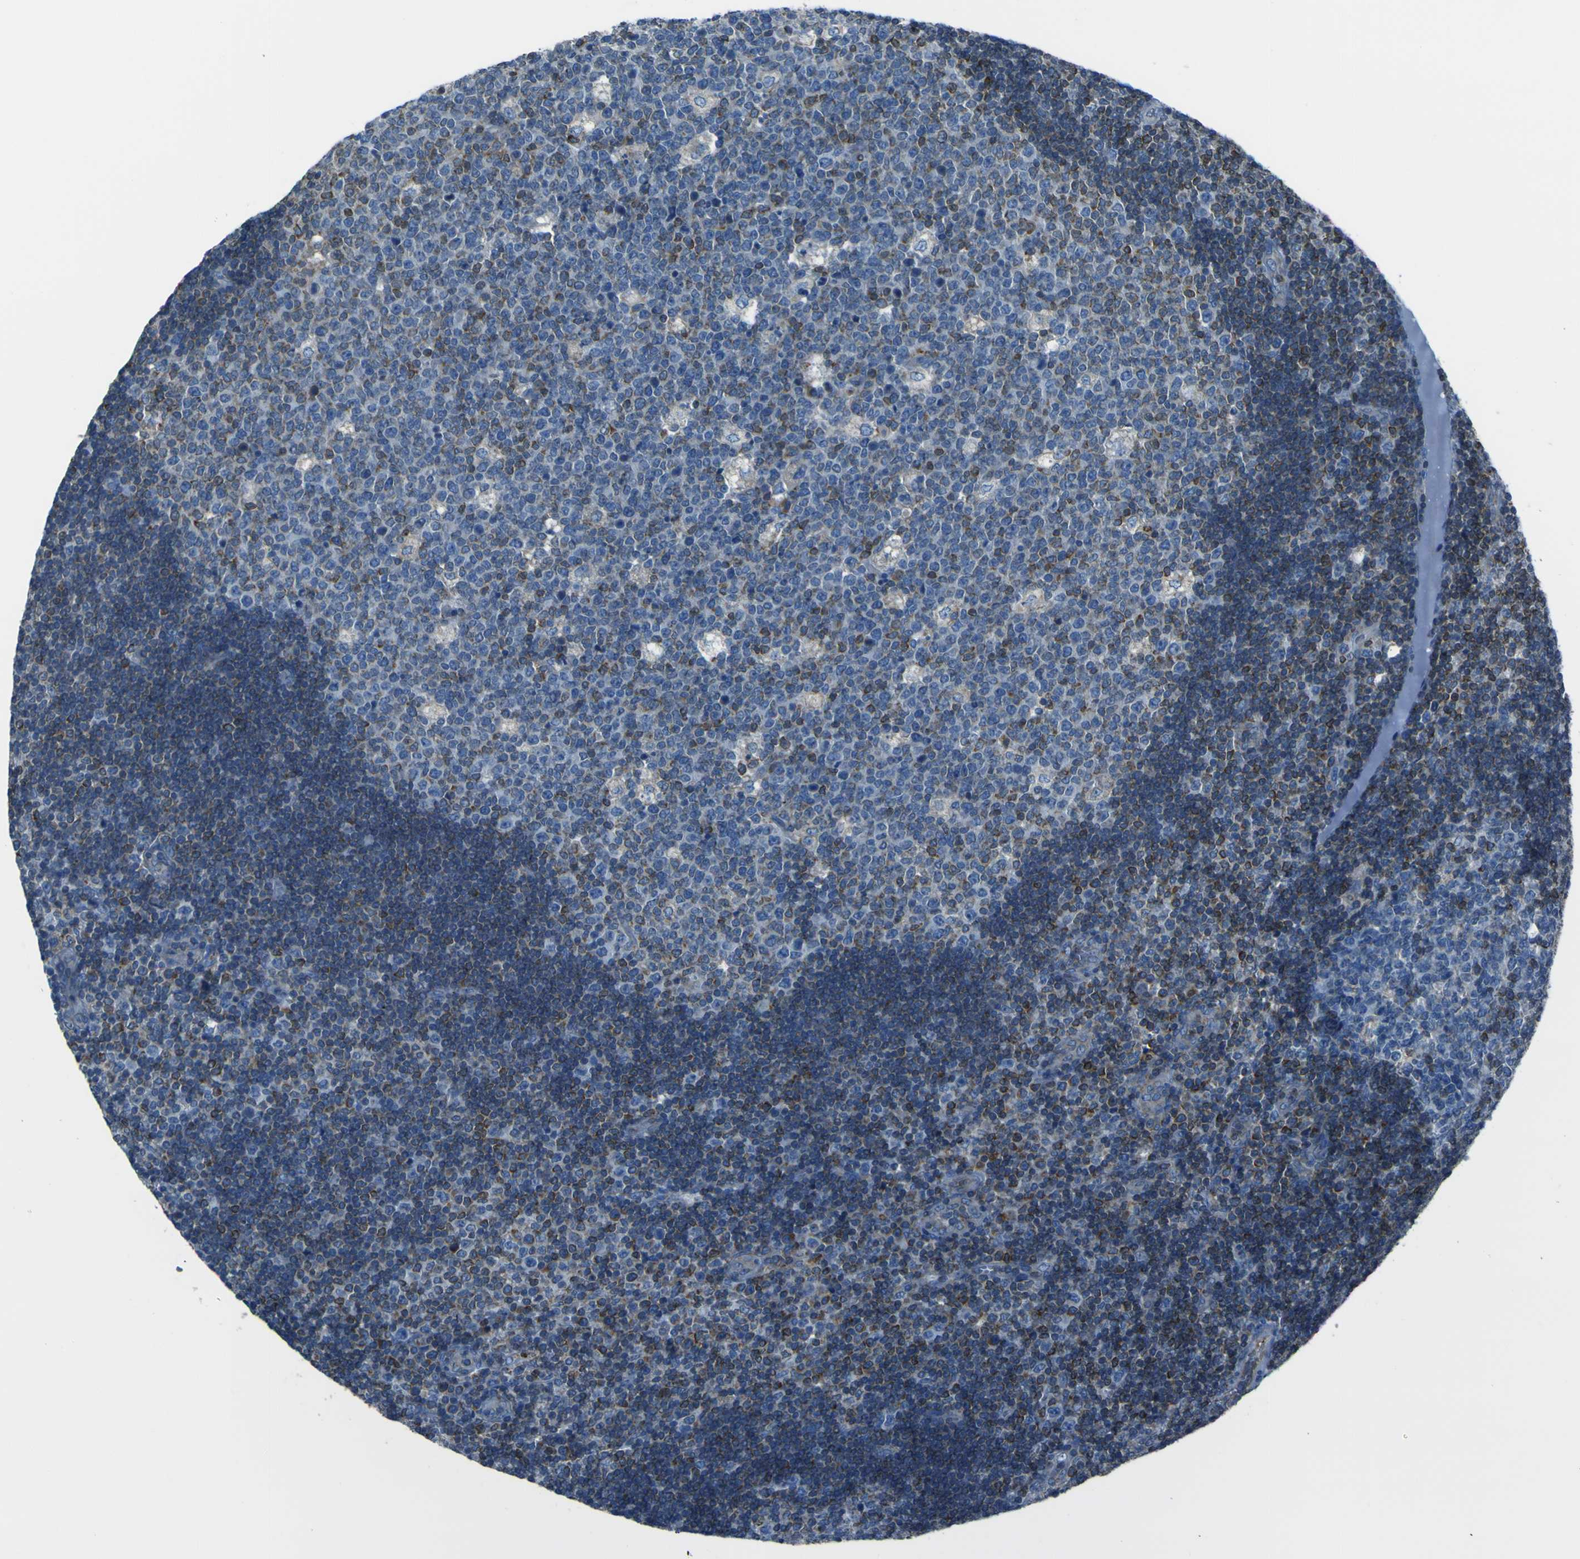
{"staining": {"intensity": "moderate", "quantity": "<25%", "location": "cytoplasmic/membranous"}, "tissue": "lymph node", "cell_type": "Germinal center cells", "image_type": "normal", "snomed": [{"axis": "morphology", "description": "Normal tissue, NOS"}, {"axis": "topography", "description": "Lymph node"}, {"axis": "topography", "description": "Salivary gland"}], "caption": "Lymph node stained with a brown dye shows moderate cytoplasmic/membranous positive staining in approximately <25% of germinal center cells.", "gene": "STIM1", "patient": {"sex": "male", "age": 8}}